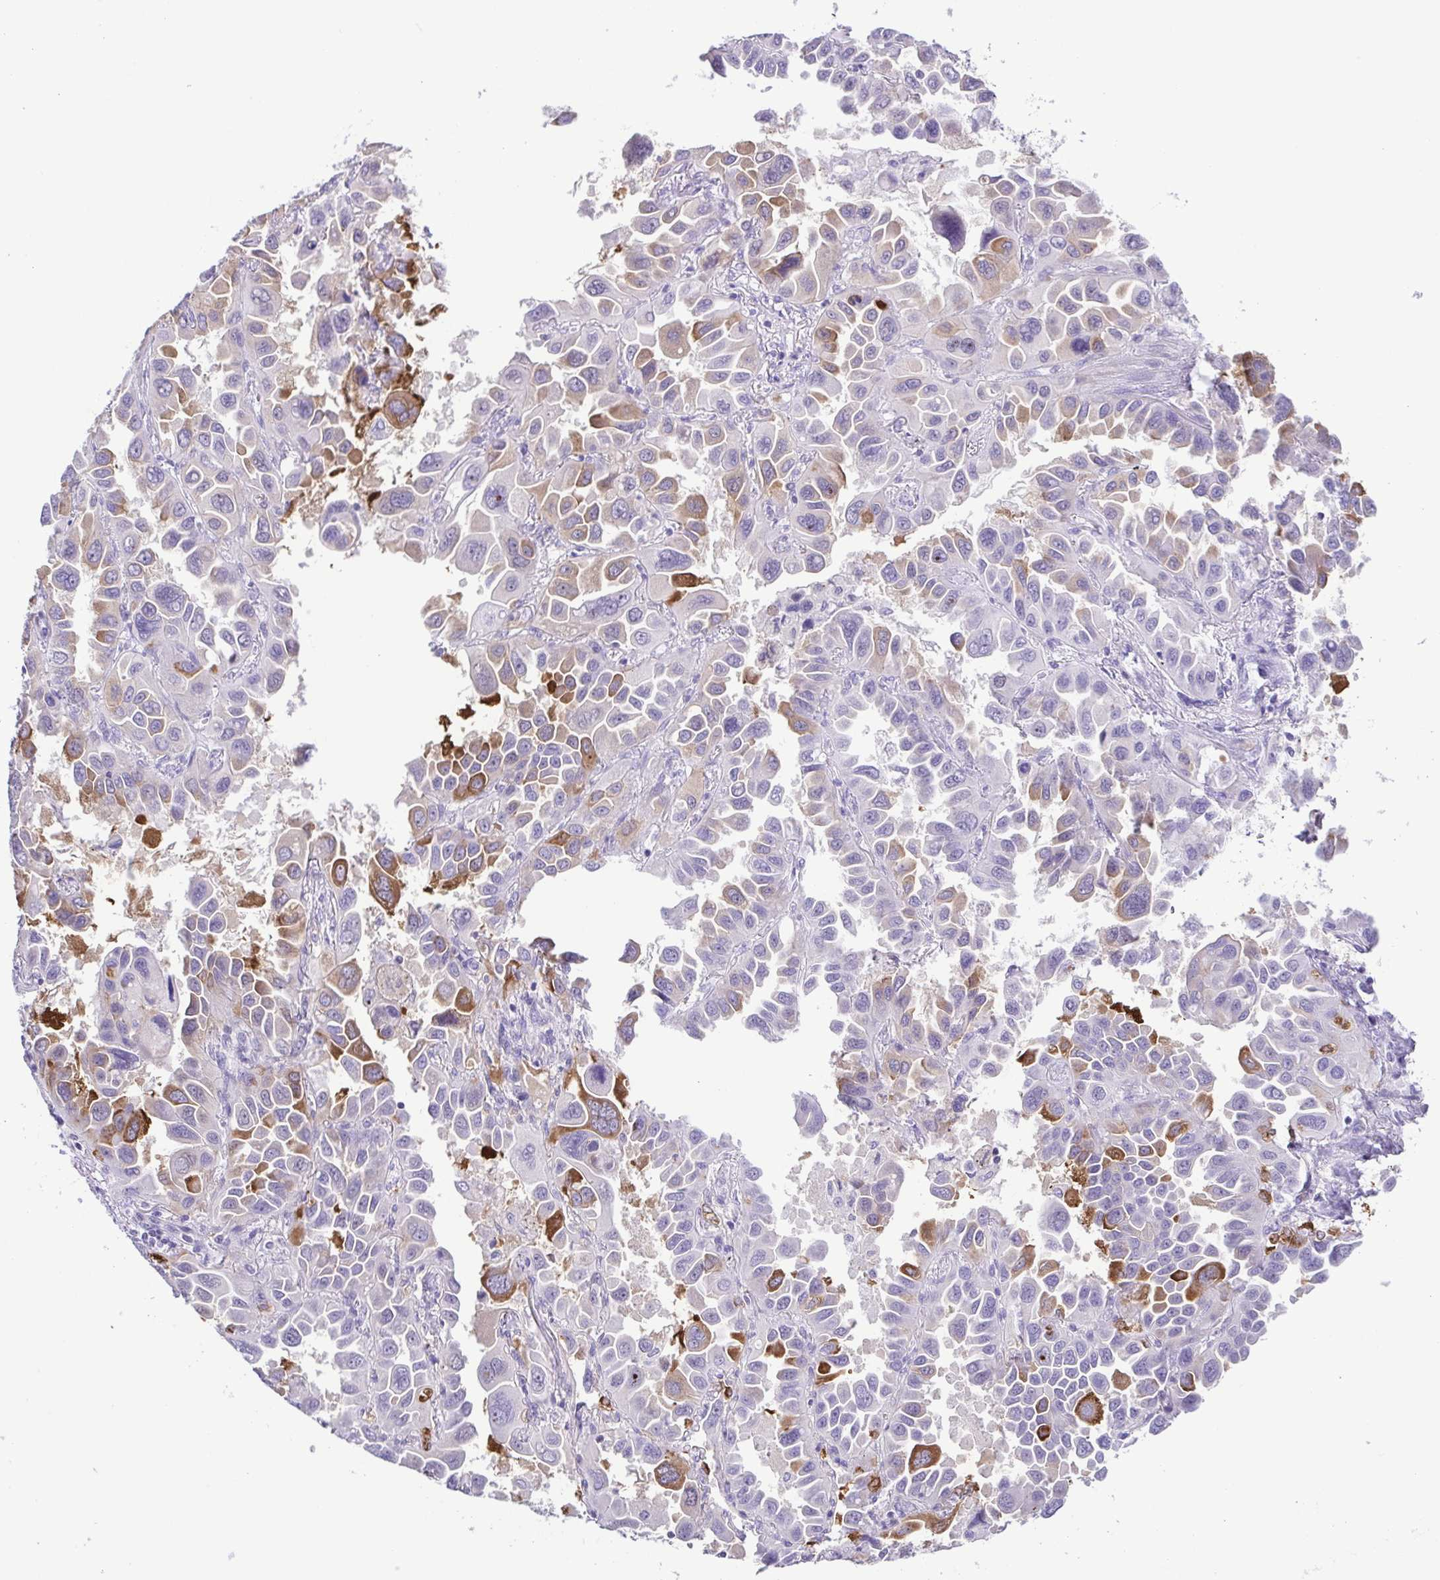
{"staining": {"intensity": "strong", "quantity": "<25%", "location": "cytoplasmic/membranous"}, "tissue": "lung cancer", "cell_type": "Tumor cells", "image_type": "cancer", "snomed": [{"axis": "morphology", "description": "Adenocarcinoma, NOS"}, {"axis": "topography", "description": "Lung"}], "caption": "Protein expression by immunohistochemistry (IHC) displays strong cytoplasmic/membranous staining in about <25% of tumor cells in lung cancer (adenocarcinoma).", "gene": "DCLK2", "patient": {"sex": "male", "age": 64}}